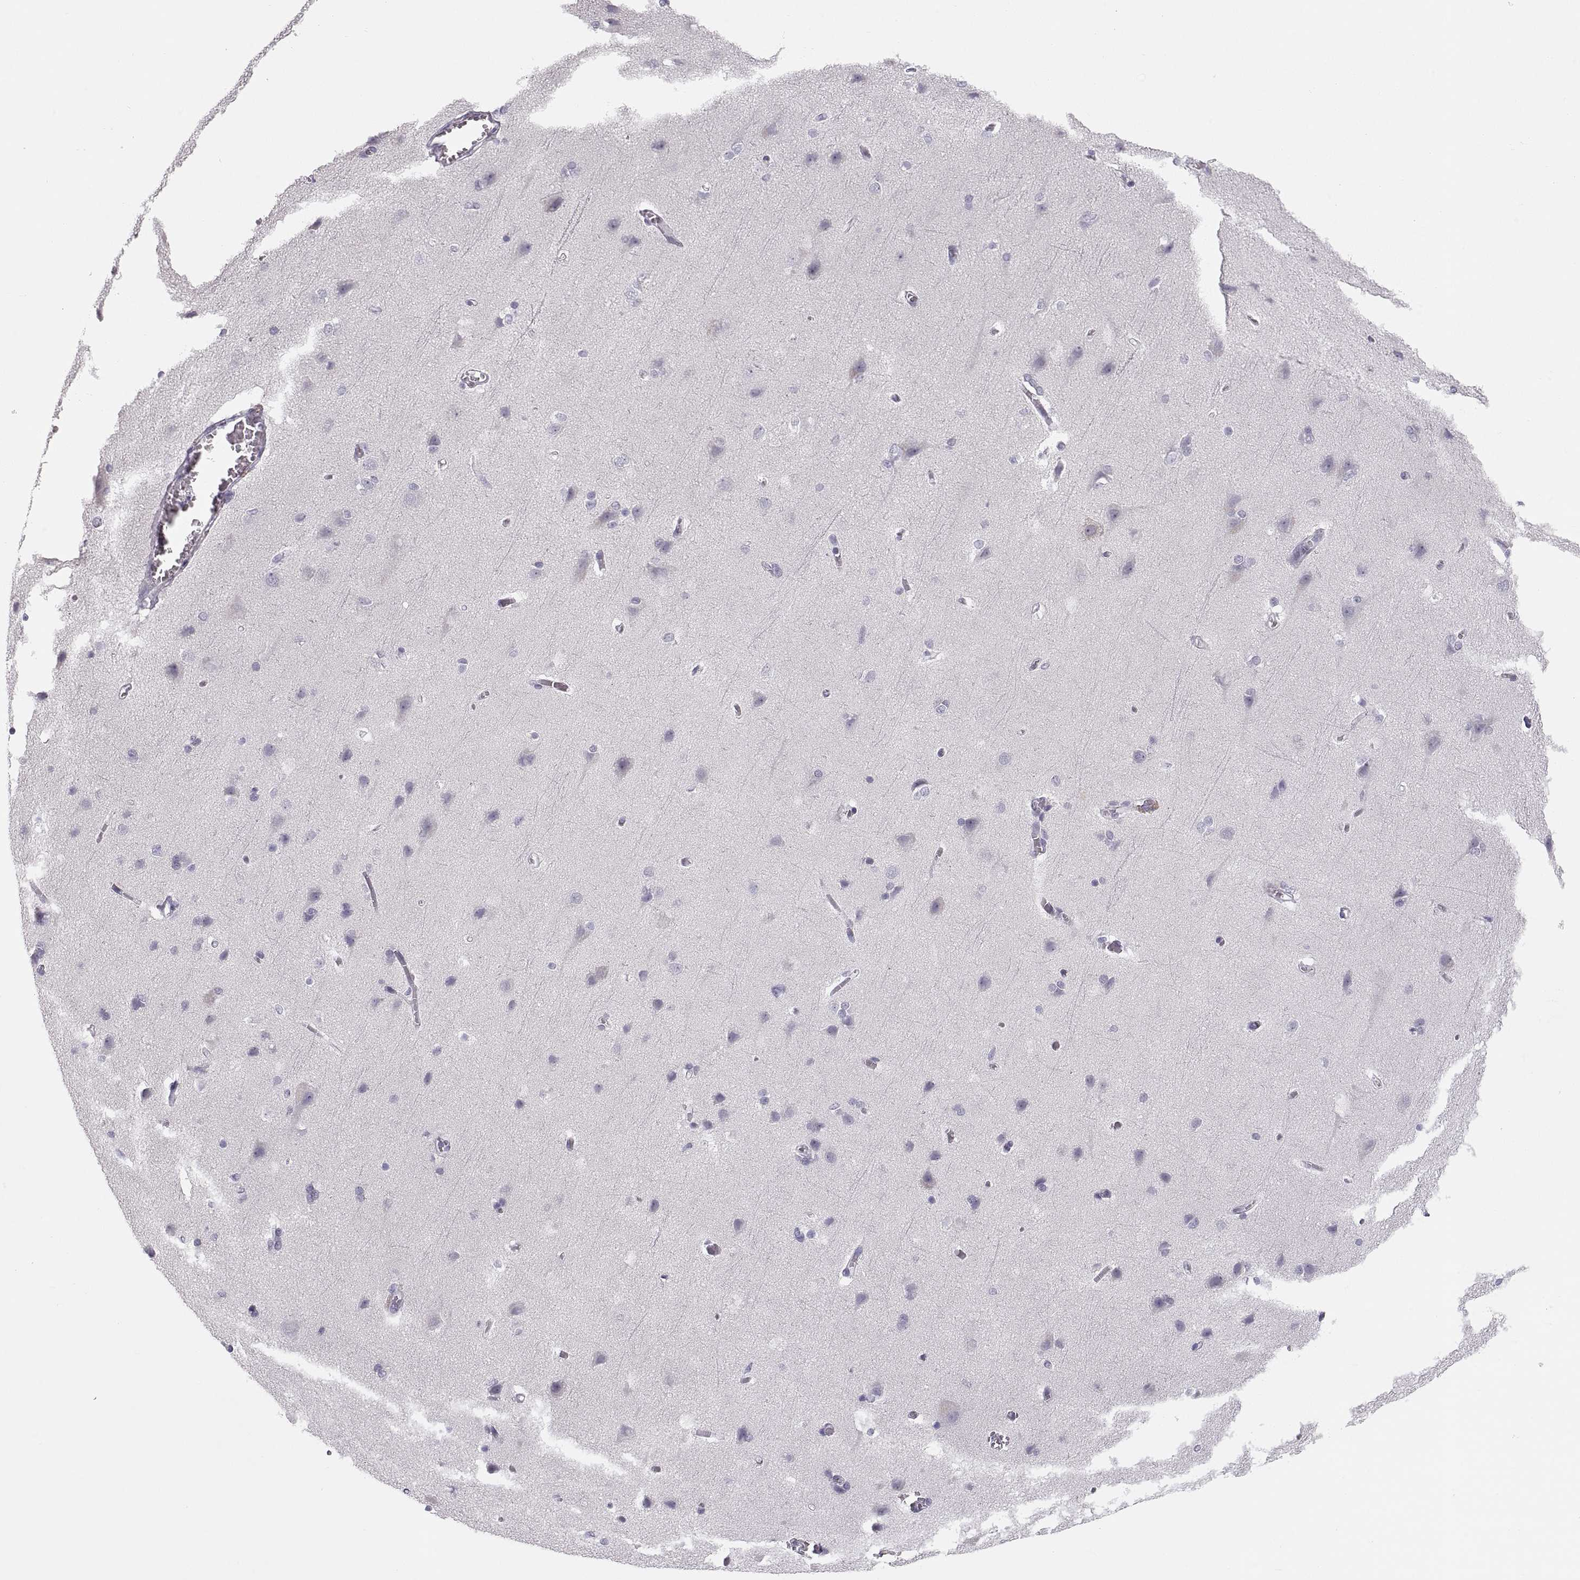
{"staining": {"intensity": "negative", "quantity": "none", "location": "none"}, "tissue": "cerebral cortex", "cell_type": "Endothelial cells", "image_type": "normal", "snomed": [{"axis": "morphology", "description": "Normal tissue, NOS"}, {"axis": "topography", "description": "Cerebral cortex"}], "caption": "A histopathology image of cerebral cortex stained for a protein displays no brown staining in endothelial cells. Brightfield microscopy of immunohistochemistry stained with DAB (3,3'-diaminobenzidine) (brown) and hematoxylin (blue), captured at high magnification.", "gene": "COL9A3", "patient": {"sex": "male", "age": 37}}